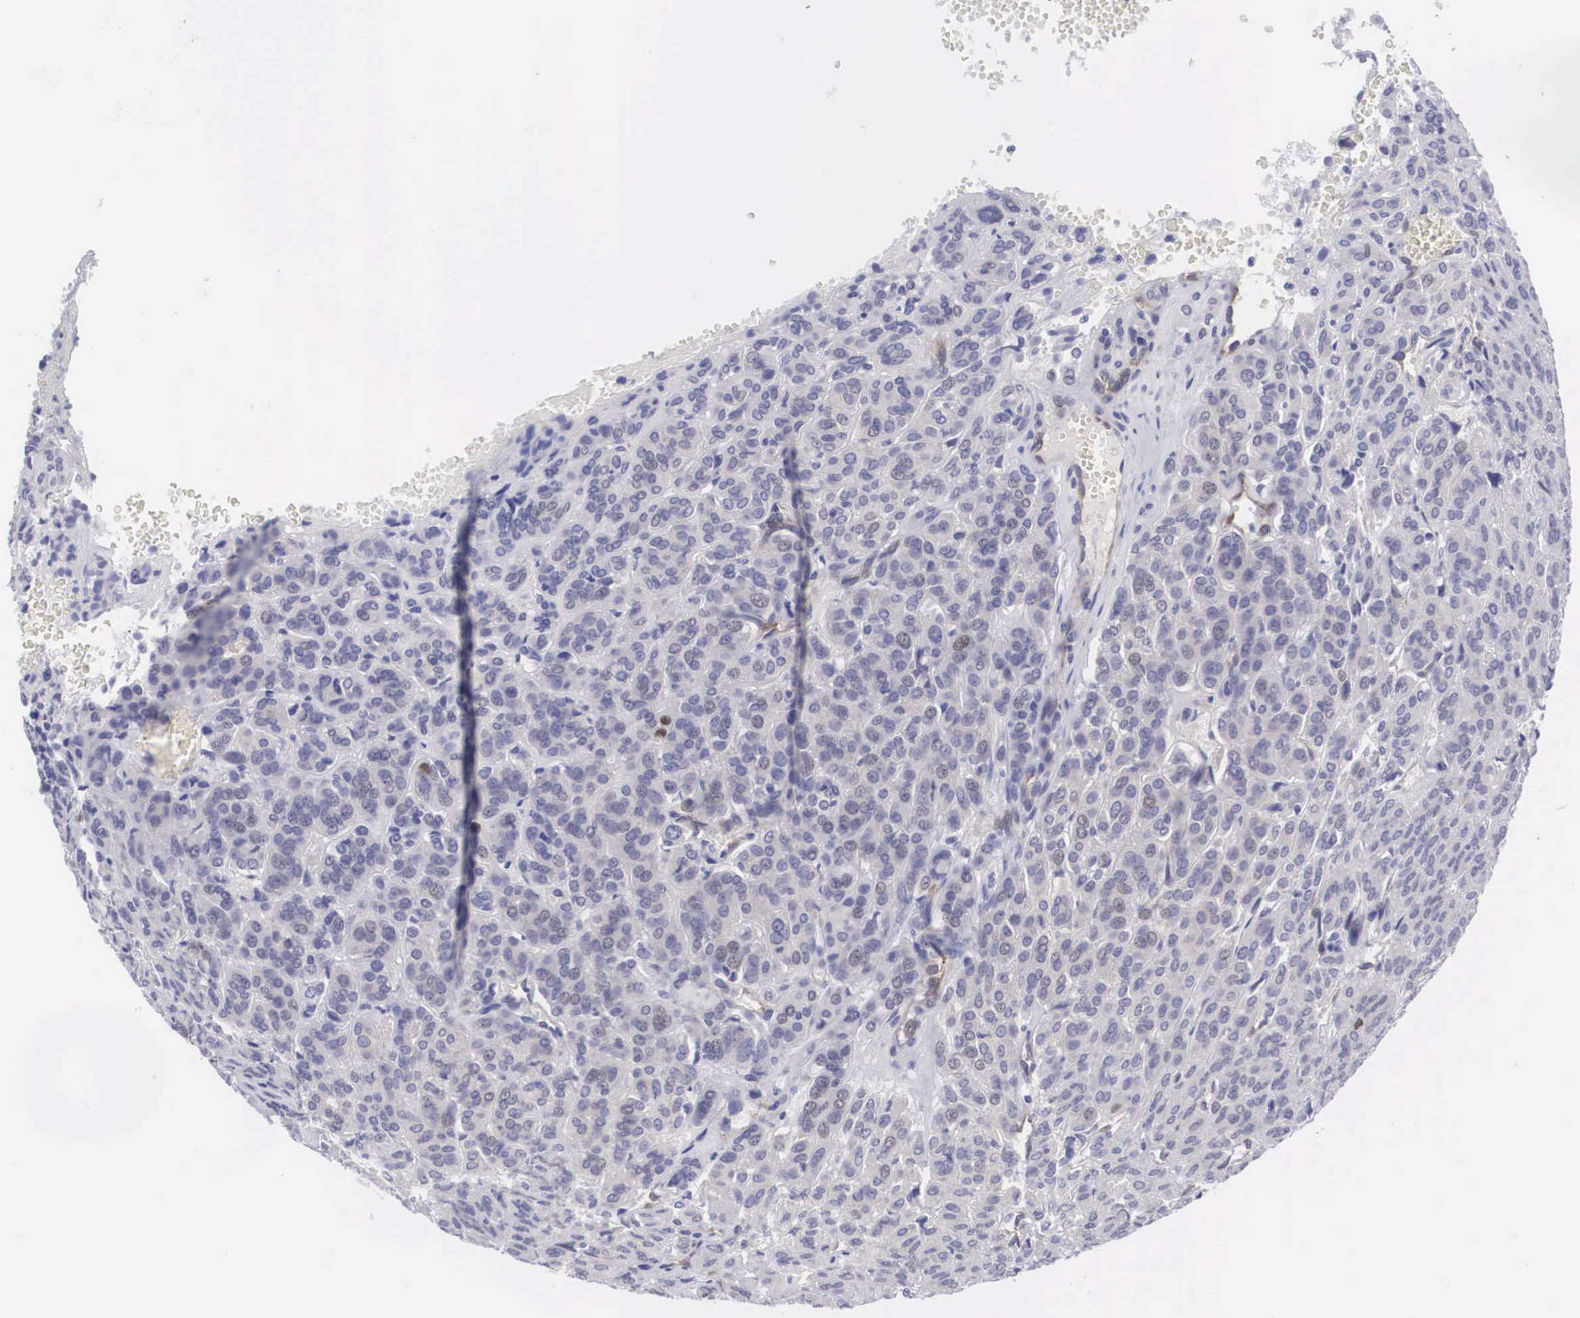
{"staining": {"intensity": "negative", "quantity": "none", "location": "none"}, "tissue": "thyroid cancer", "cell_type": "Tumor cells", "image_type": "cancer", "snomed": [{"axis": "morphology", "description": "Follicular adenoma carcinoma, NOS"}, {"axis": "topography", "description": "Thyroid gland"}], "caption": "A high-resolution image shows immunohistochemistry (IHC) staining of thyroid follicular adenoma carcinoma, which shows no significant expression in tumor cells. (Brightfield microscopy of DAB (3,3'-diaminobenzidine) immunohistochemistry (IHC) at high magnification).", "gene": "MAST4", "patient": {"sex": "female", "age": 71}}